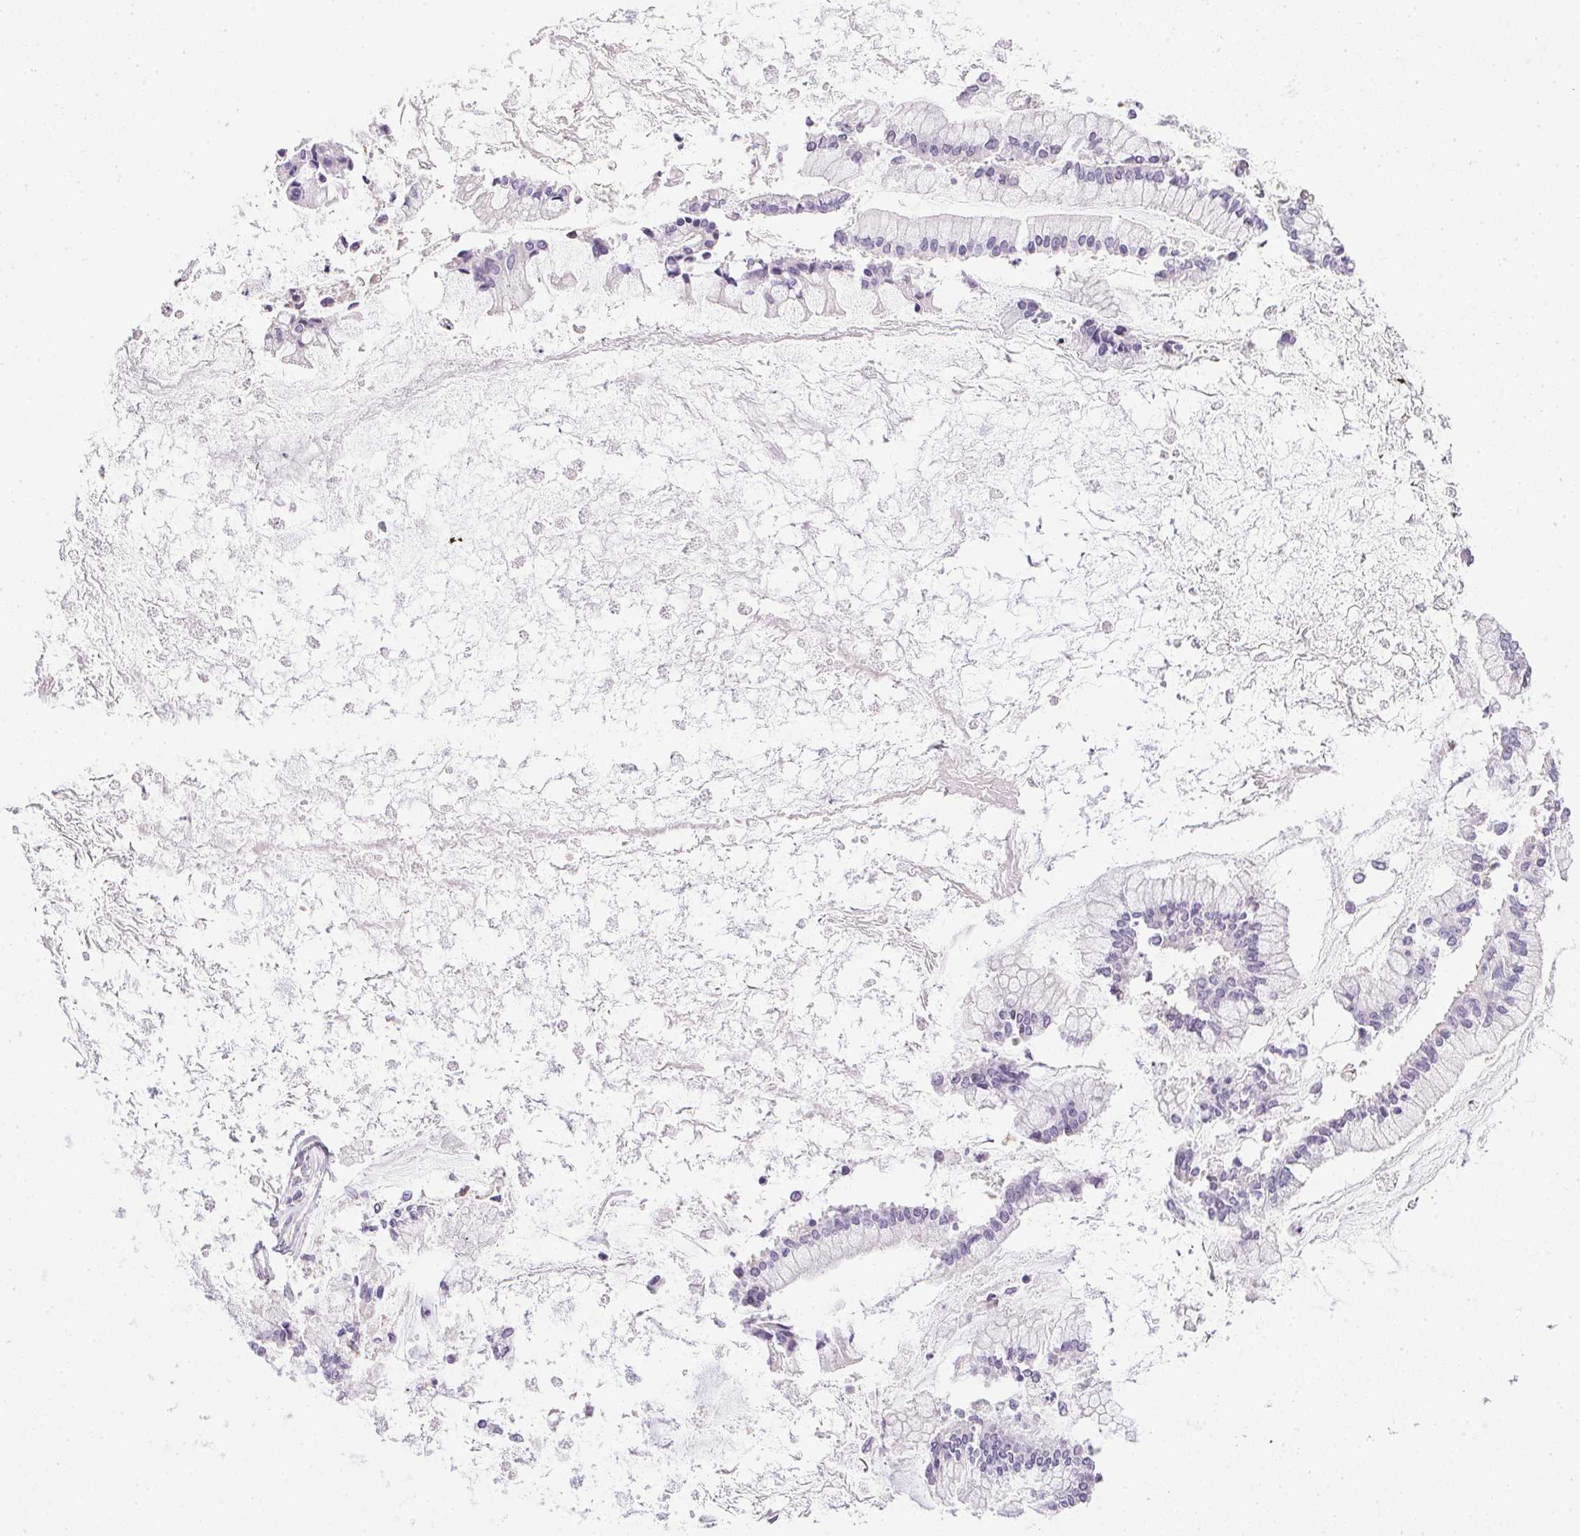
{"staining": {"intensity": "negative", "quantity": "none", "location": "none"}, "tissue": "ovarian cancer", "cell_type": "Tumor cells", "image_type": "cancer", "snomed": [{"axis": "morphology", "description": "Cystadenocarcinoma, mucinous, NOS"}, {"axis": "topography", "description": "Ovary"}], "caption": "A histopathology image of mucinous cystadenocarcinoma (ovarian) stained for a protein displays no brown staining in tumor cells.", "gene": "PRL", "patient": {"sex": "female", "age": 67}}